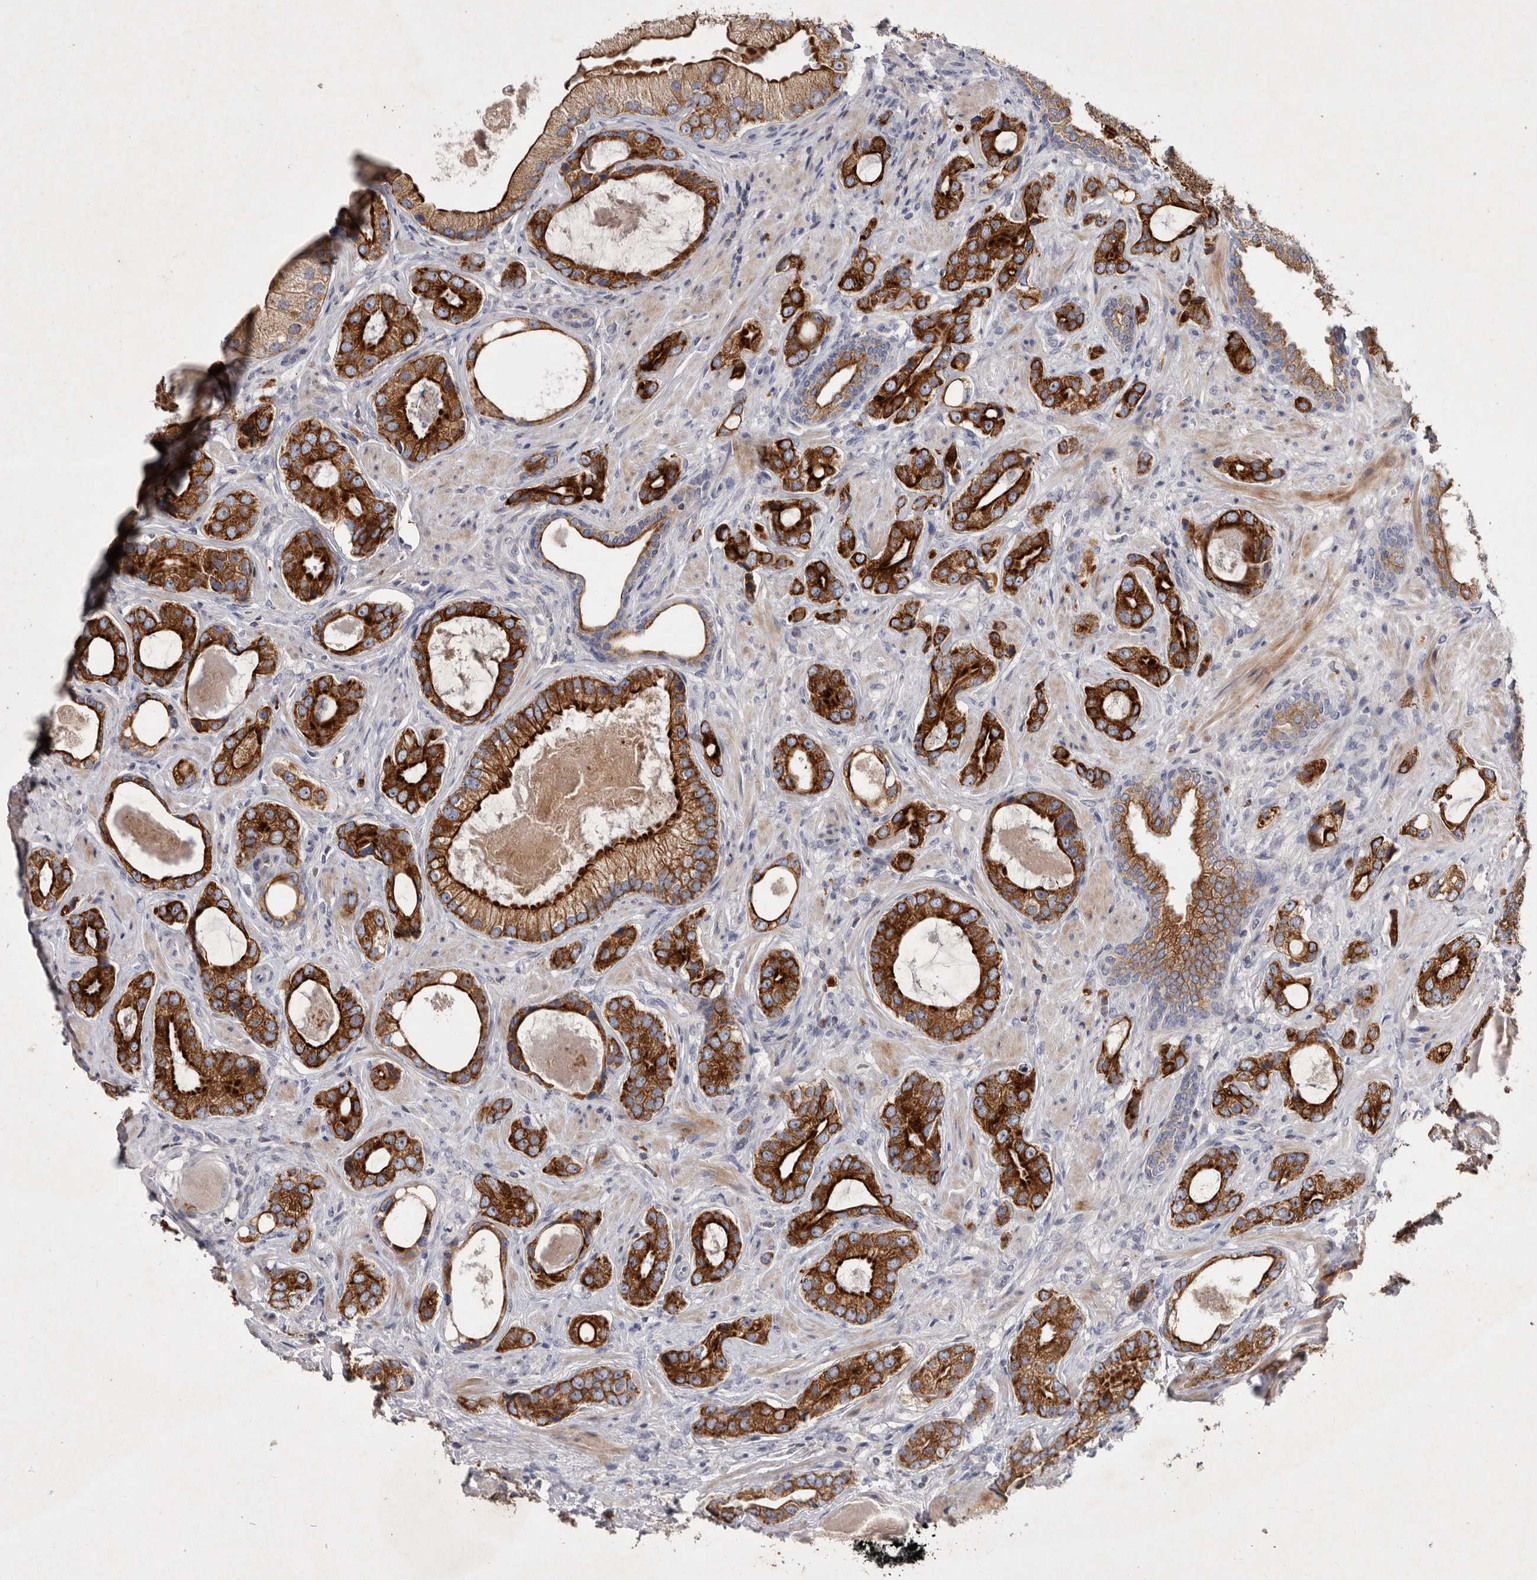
{"staining": {"intensity": "strong", "quantity": ">75%", "location": "cytoplasmic/membranous"}, "tissue": "prostate cancer", "cell_type": "Tumor cells", "image_type": "cancer", "snomed": [{"axis": "morphology", "description": "Normal tissue, NOS"}, {"axis": "morphology", "description": "Adenocarcinoma, High grade"}, {"axis": "topography", "description": "Prostate"}, {"axis": "topography", "description": "Peripheral nerve tissue"}], "caption": "Prostate cancer (adenocarcinoma (high-grade)) stained with a brown dye reveals strong cytoplasmic/membranous positive expression in approximately >75% of tumor cells.", "gene": "TNFSF14", "patient": {"sex": "male", "age": 59}}